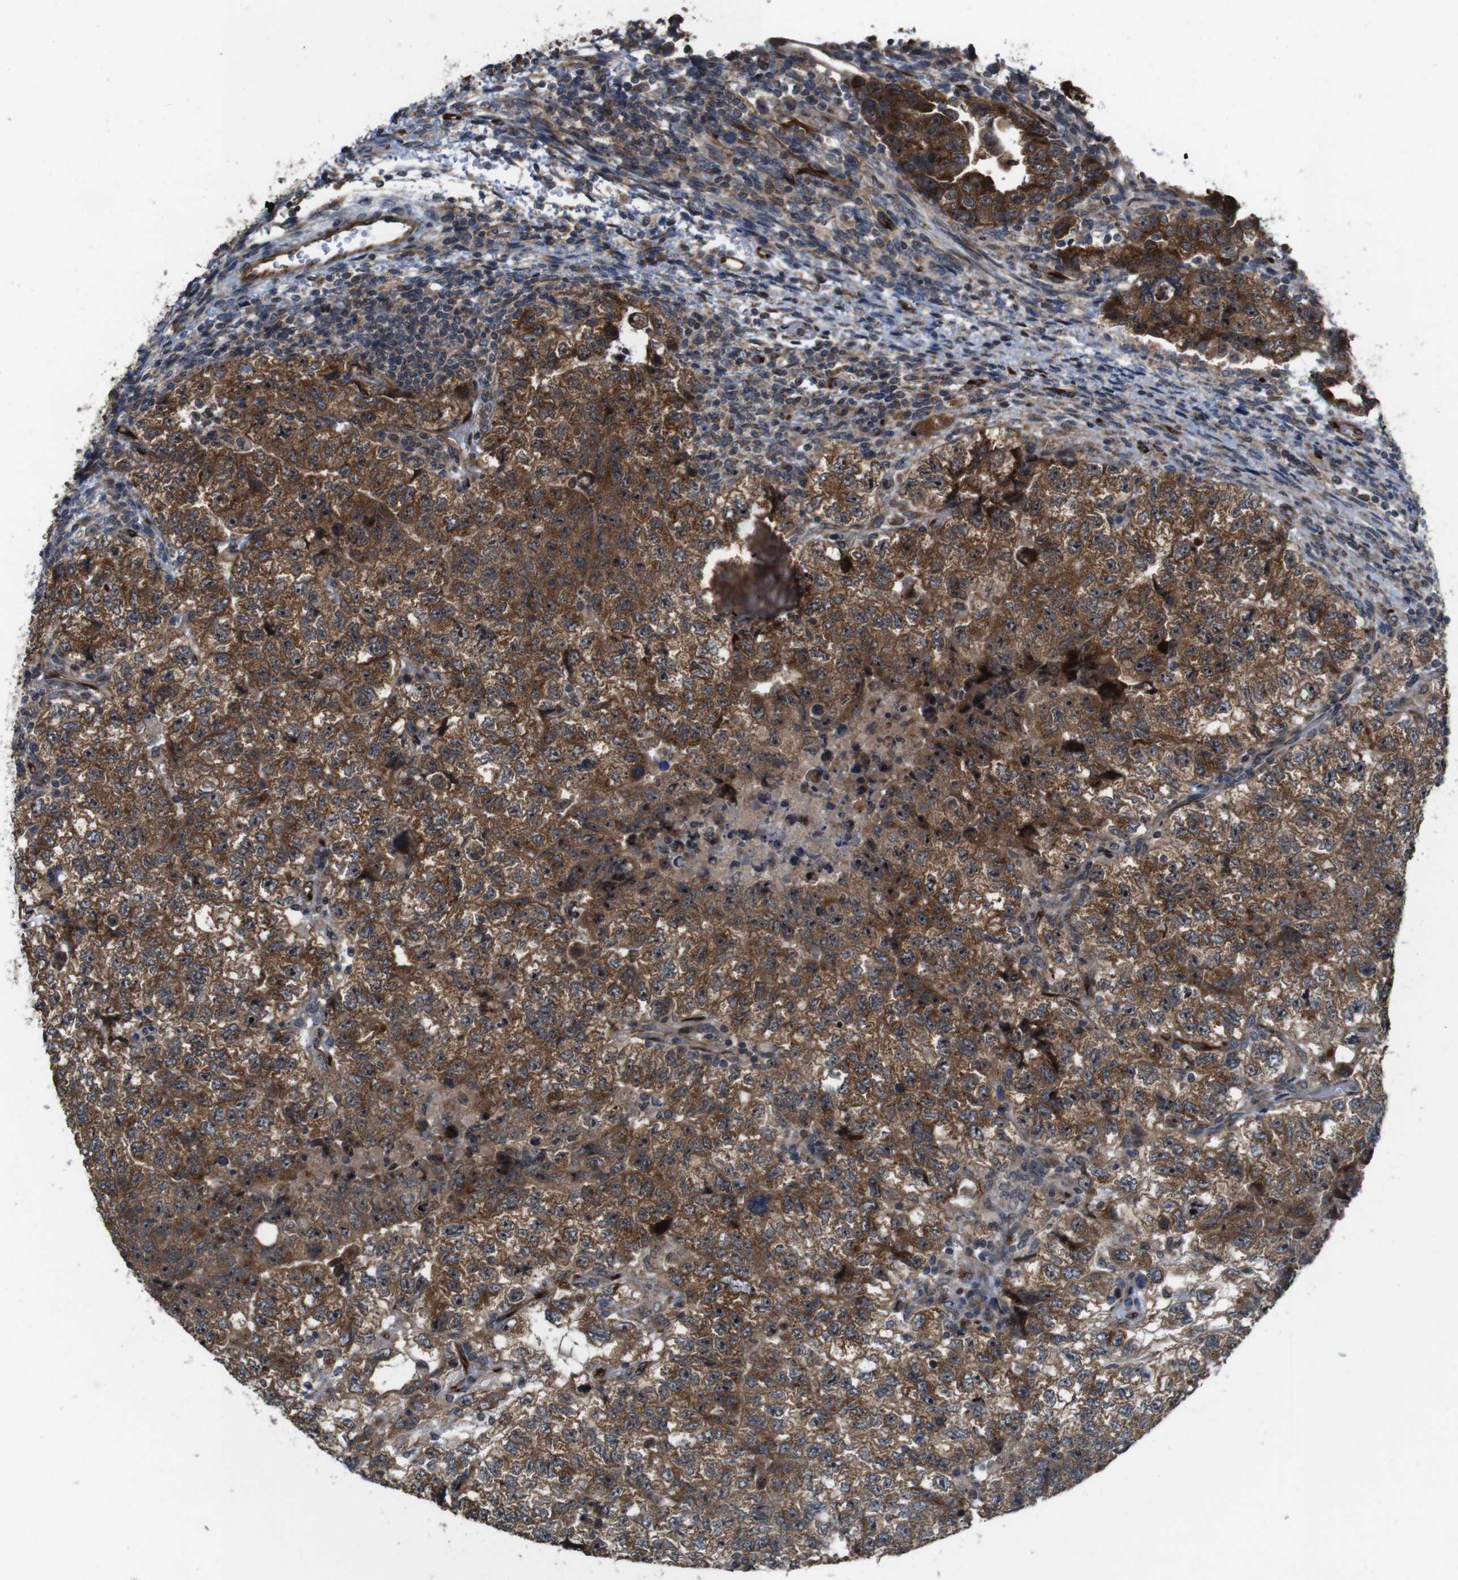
{"staining": {"intensity": "moderate", "quantity": ">75%", "location": "cytoplasmic/membranous"}, "tissue": "testis cancer", "cell_type": "Tumor cells", "image_type": "cancer", "snomed": [{"axis": "morphology", "description": "Carcinoma, Embryonal, NOS"}, {"axis": "topography", "description": "Testis"}], "caption": "Immunohistochemistry (IHC) histopathology image of neoplastic tissue: human embryonal carcinoma (testis) stained using IHC displays medium levels of moderate protein expression localized specifically in the cytoplasmic/membranous of tumor cells, appearing as a cytoplasmic/membranous brown color.", "gene": "EFCAB14", "patient": {"sex": "male", "age": 36}}